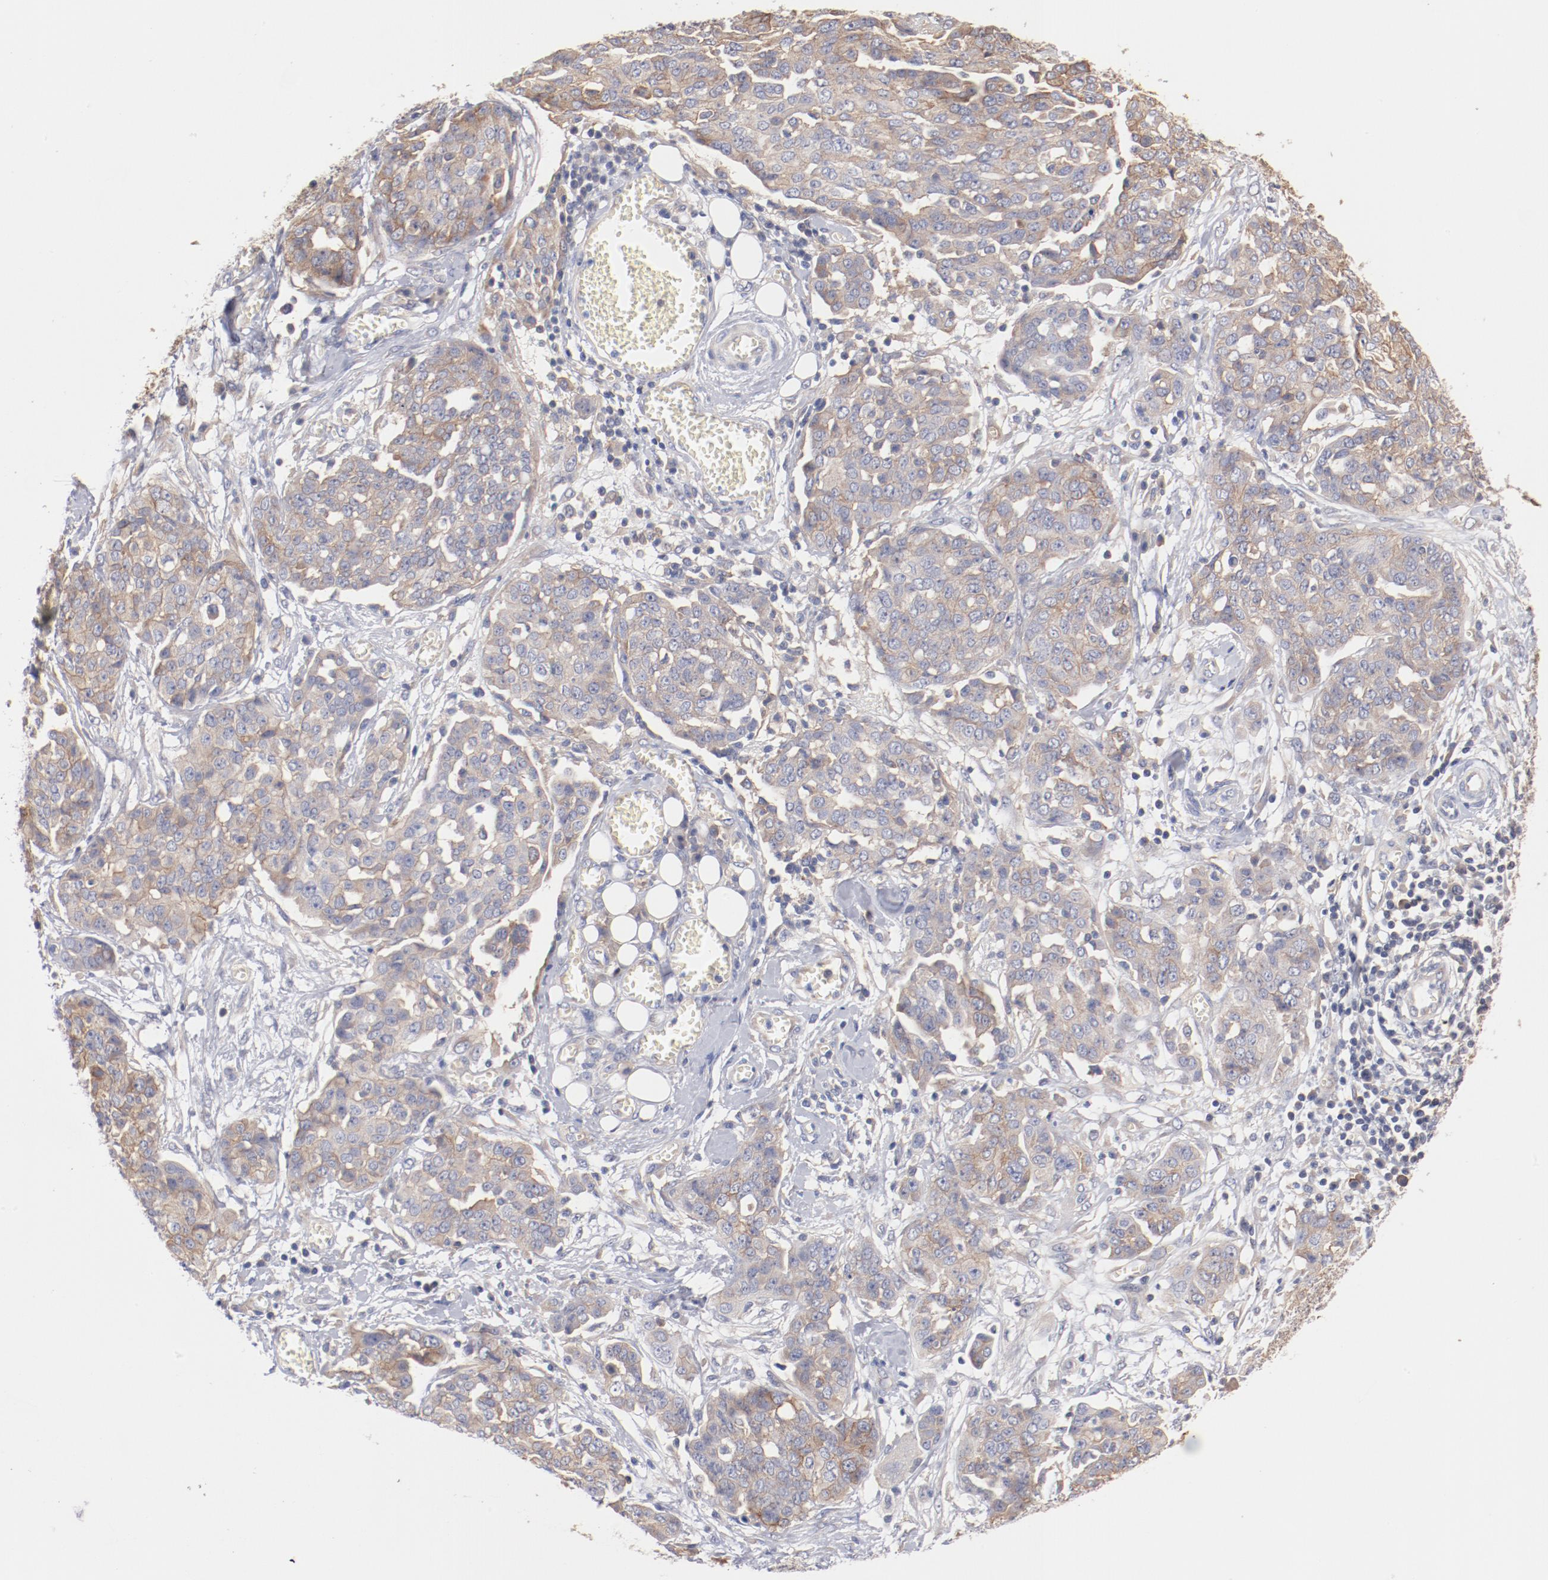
{"staining": {"intensity": "weak", "quantity": ">75%", "location": "cytoplasmic/membranous"}, "tissue": "ovarian cancer", "cell_type": "Tumor cells", "image_type": "cancer", "snomed": [{"axis": "morphology", "description": "Cystadenocarcinoma, serous, NOS"}, {"axis": "topography", "description": "Soft tissue"}, {"axis": "topography", "description": "Ovary"}], "caption": "An image of serous cystadenocarcinoma (ovarian) stained for a protein exhibits weak cytoplasmic/membranous brown staining in tumor cells.", "gene": "SETD3", "patient": {"sex": "female", "age": 57}}